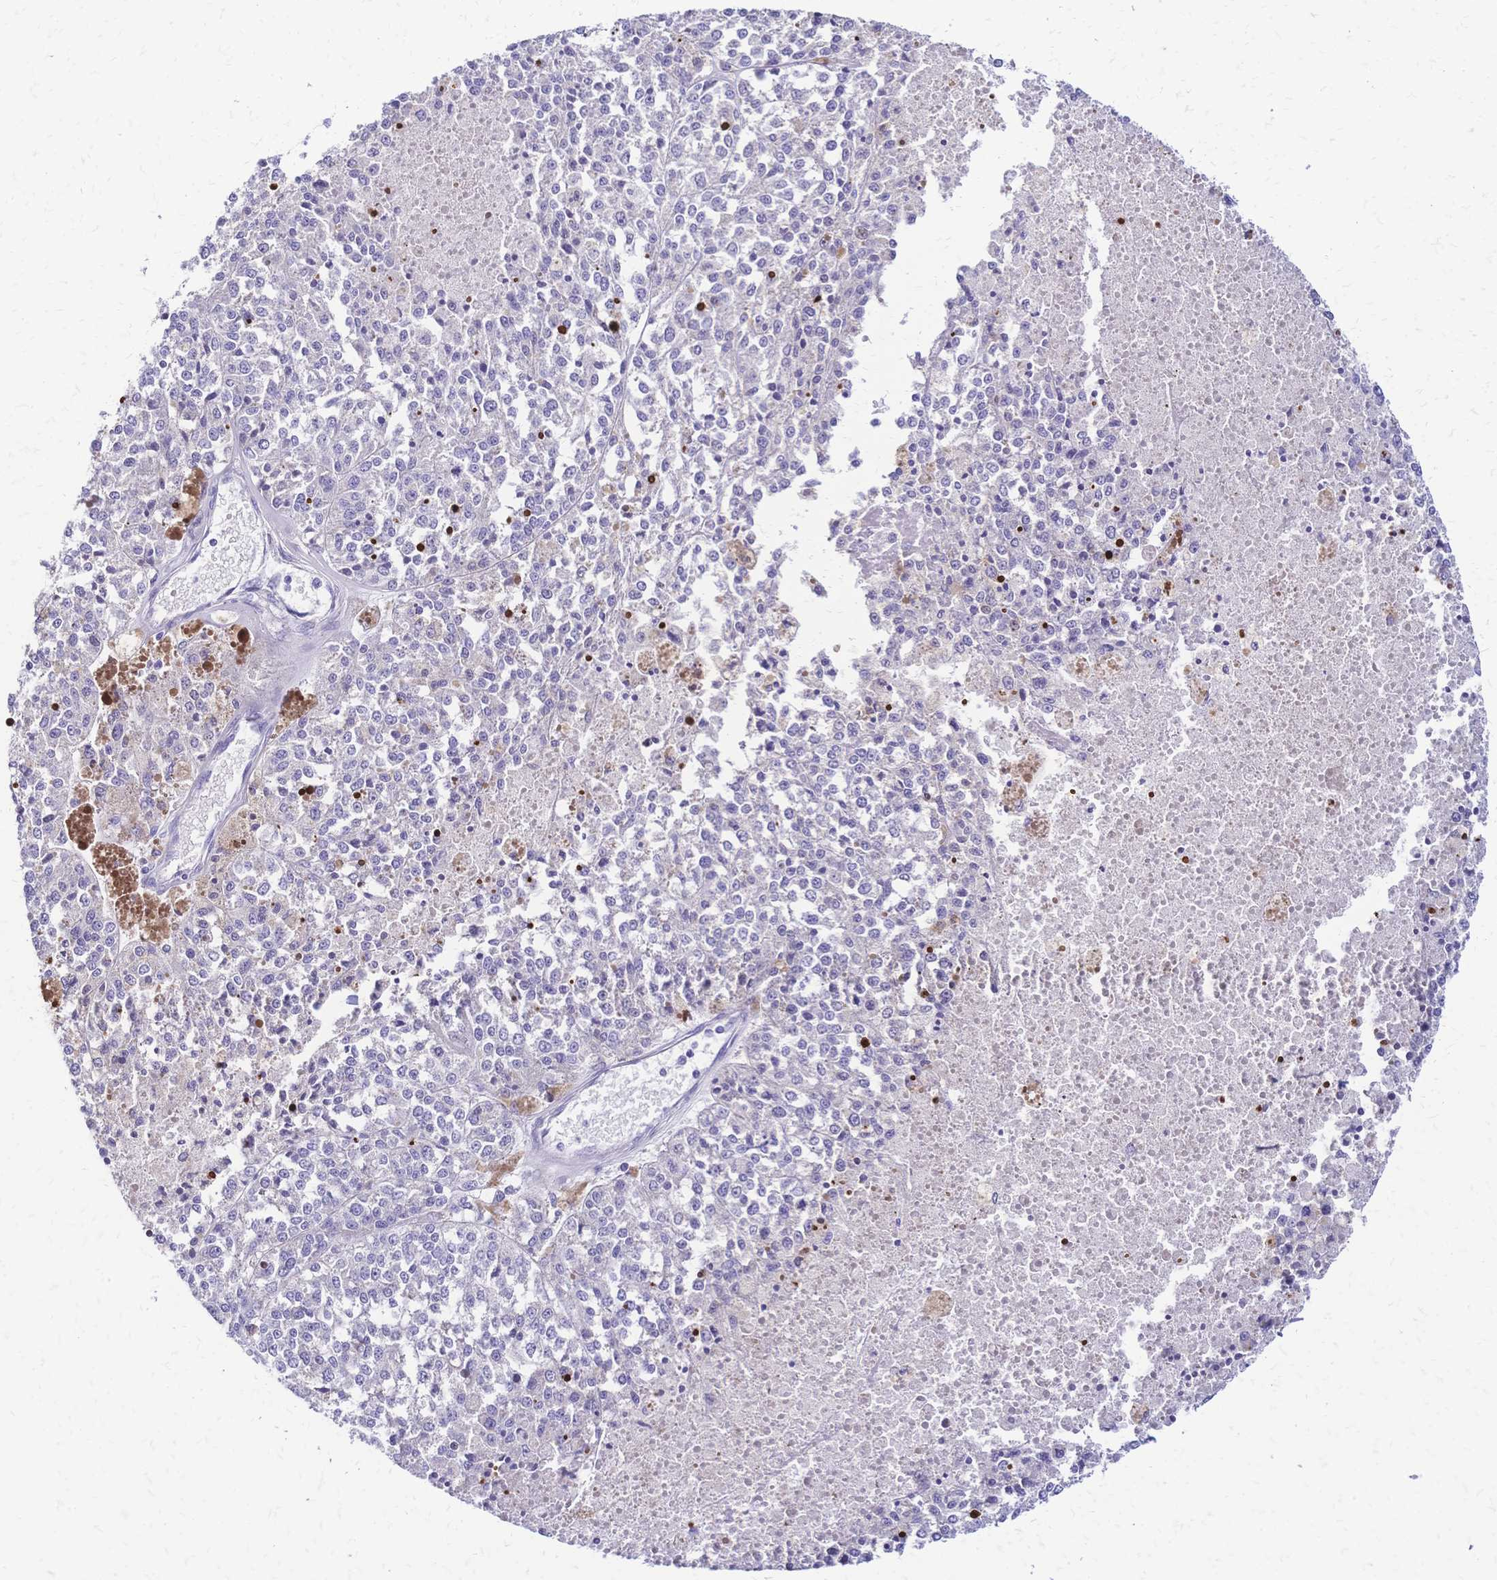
{"staining": {"intensity": "negative", "quantity": "none", "location": "none"}, "tissue": "melanoma", "cell_type": "Tumor cells", "image_type": "cancer", "snomed": [{"axis": "morphology", "description": "Malignant melanoma, Metastatic site"}, {"axis": "topography", "description": "Lymph node"}], "caption": "Tumor cells are negative for brown protein staining in malignant melanoma (metastatic site).", "gene": "GRB7", "patient": {"sex": "female", "age": 64}}